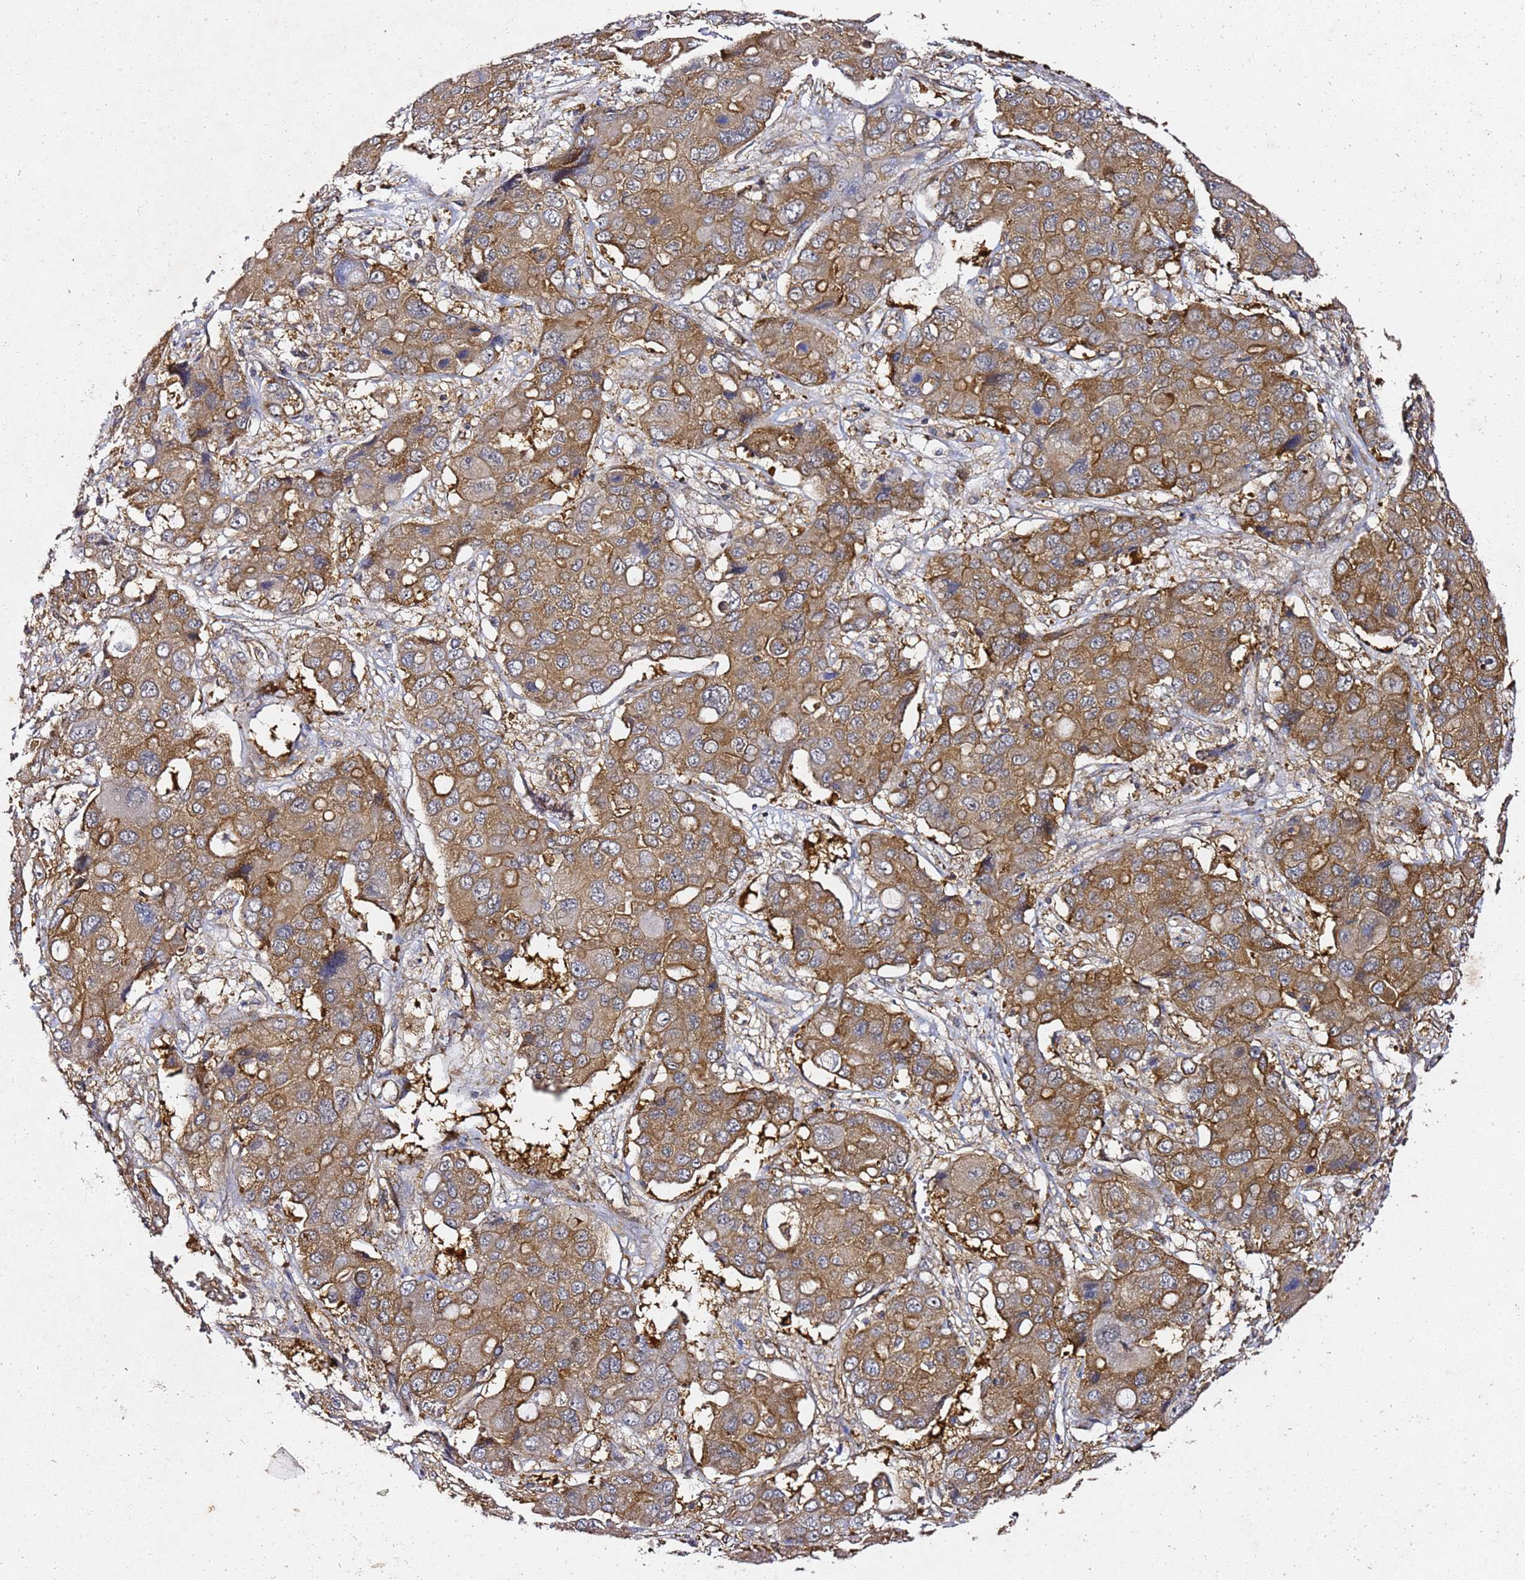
{"staining": {"intensity": "moderate", "quantity": ">75%", "location": "cytoplasmic/membranous"}, "tissue": "liver cancer", "cell_type": "Tumor cells", "image_type": "cancer", "snomed": [{"axis": "morphology", "description": "Cholangiocarcinoma"}, {"axis": "topography", "description": "Liver"}], "caption": "A high-resolution histopathology image shows IHC staining of liver cancer, which exhibits moderate cytoplasmic/membranous positivity in about >75% of tumor cells. The staining was performed using DAB, with brown indicating positive protein expression. Nuclei are stained blue with hematoxylin.", "gene": "TPST1", "patient": {"sex": "male", "age": 67}}